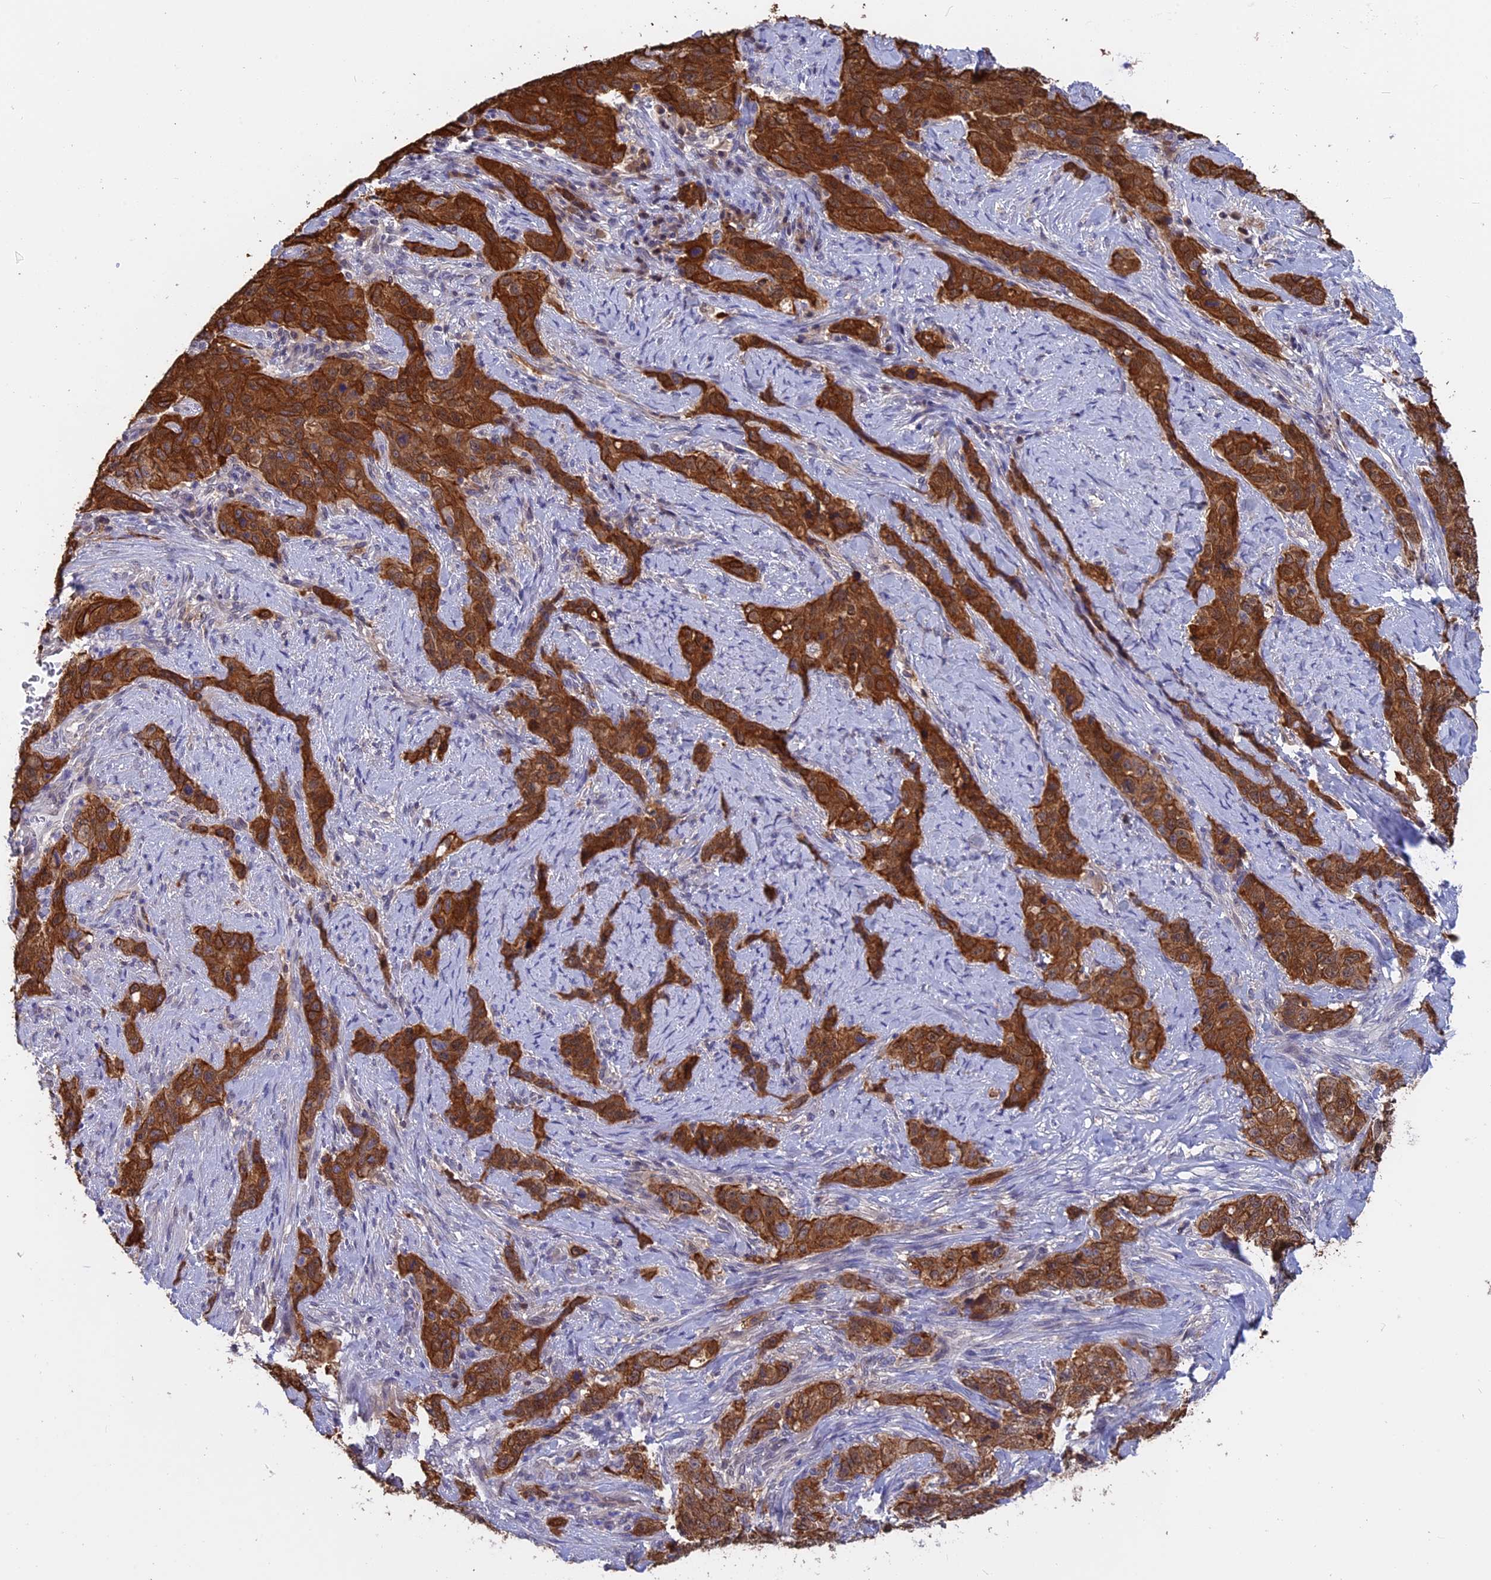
{"staining": {"intensity": "strong", "quantity": ">75%", "location": "cytoplasmic/membranous"}, "tissue": "stomach cancer", "cell_type": "Tumor cells", "image_type": "cancer", "snomed": [{"axis": "morphology", "description": "Adenocarcinoma, NOS"}, {"axis": "topography", "description": "Stomach"}], "caption": "Immunohistochemical staining of human stomach adenocarcinoma demonstrates high levels of strong cytoplasmic/membranous staining in approximately >75% of tumor cells.", "gene": "STUB1", "patient": {"sex": "male", "age": 48}}